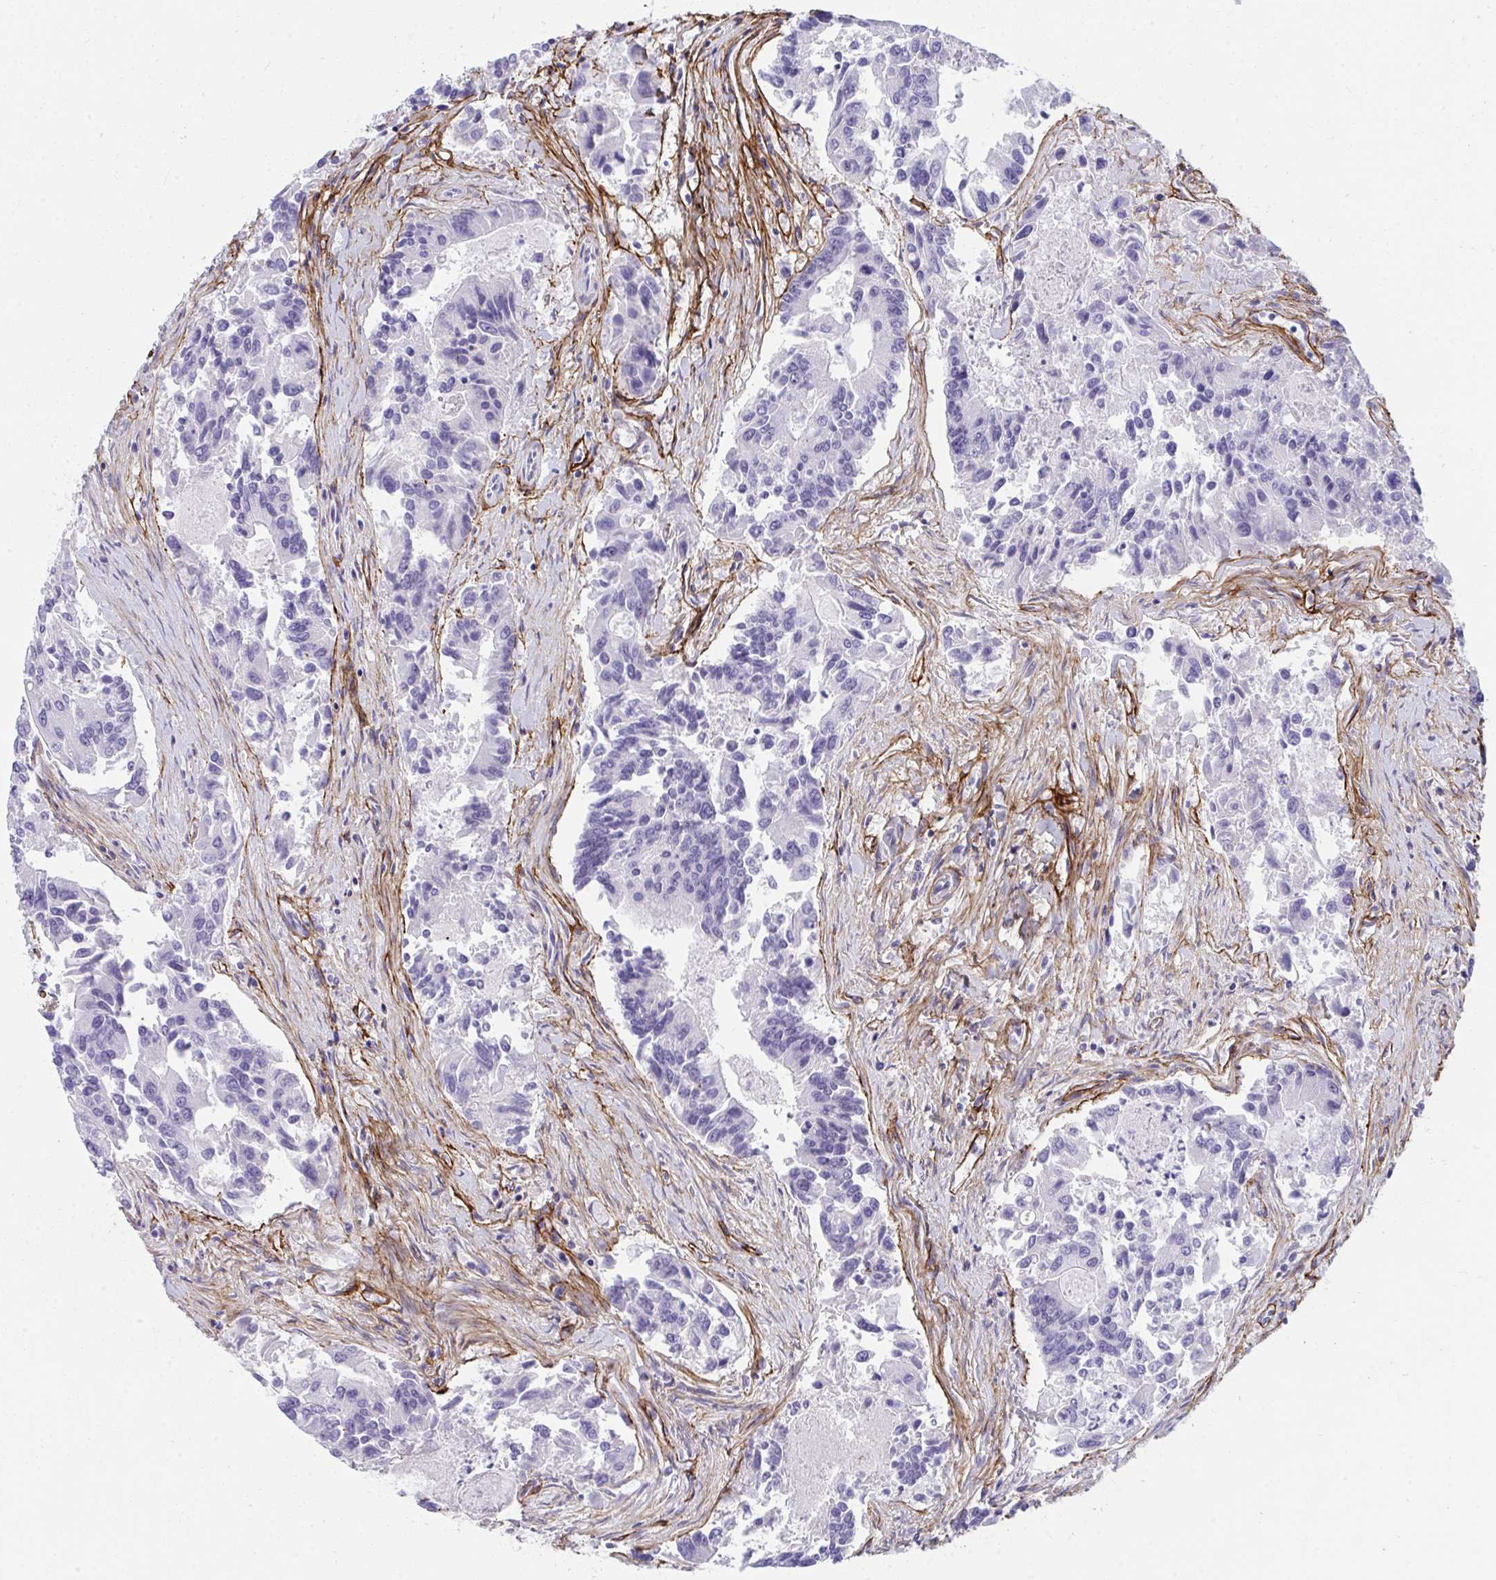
{"staining": {"intensity": "negative", "quantity": "none", "location": "none"}, "tissue": "colorectal cancer", "cell_type": "Tumor cells", "image_type": "cancer", "snomed": [{"axis": "morphology", "description": "Adenocarcinoma, NOS"}, {"axis": "topography", "description": "Colon"}], "caption": "A micrograph of human colorectal adenocarcinoma is negative for staining in tumor cells.", "gene": "LHFPL6", "patient": {"sex": "female", "age": 67}}